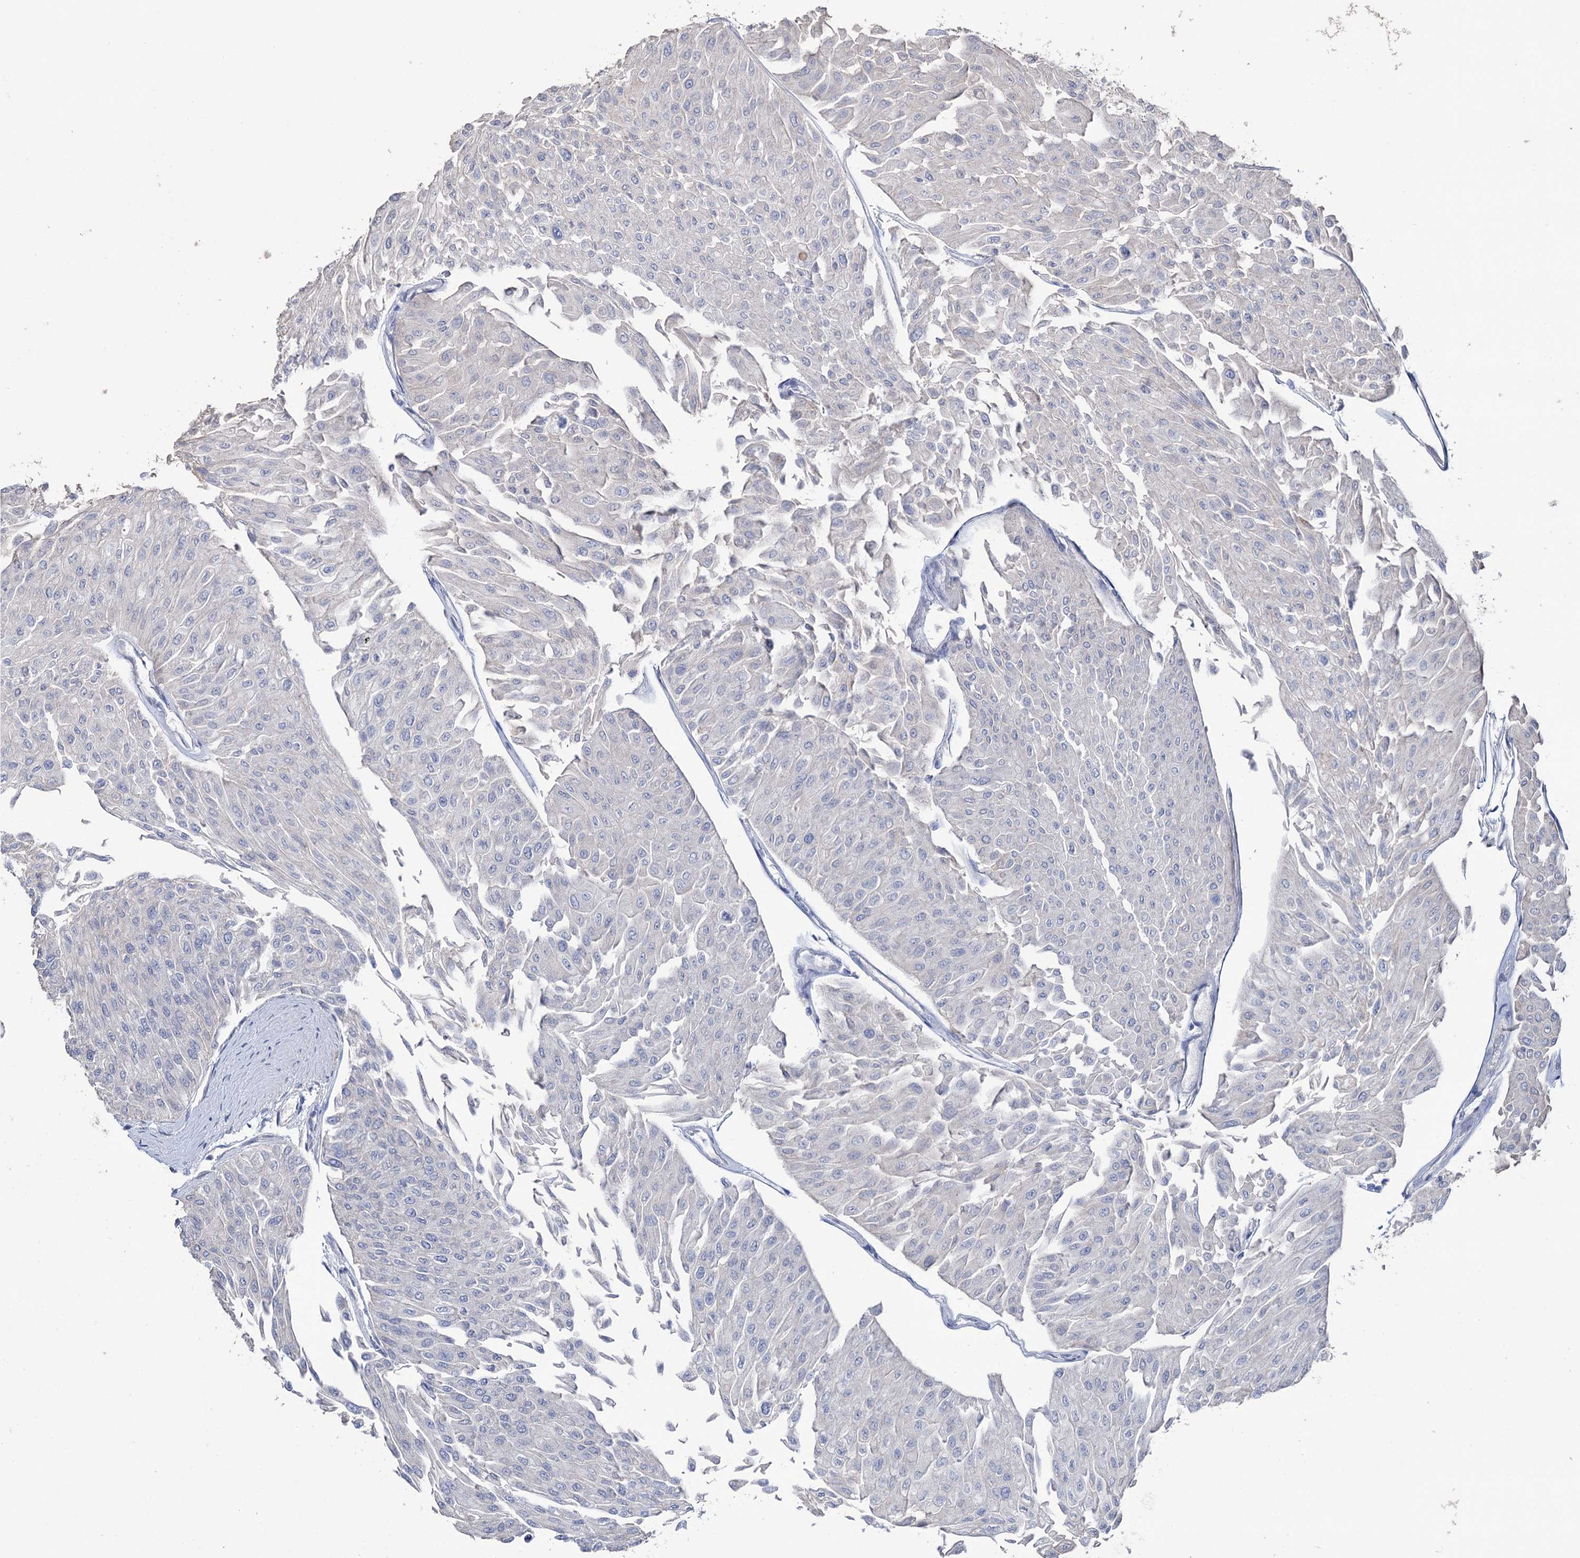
{"staining": {"intensity": "negative", "quantity": "none", "location": "none"}, "tissue": "urothelial cancer", "cell_type": "Tumor cells", "image_type": "cancer", "snomed": [{"axis": "morphology", "description": "Urothelial carcinoma, Low grade"}, {"axis": "topography", "description": "Urinary bladder"}], "caption": "A histopathology image of human low-grade urothelial carcinoma is negative for staining in tumor cells.", "gene": "EPB41L5", "patient": {"sex": "male", "age": 67}}